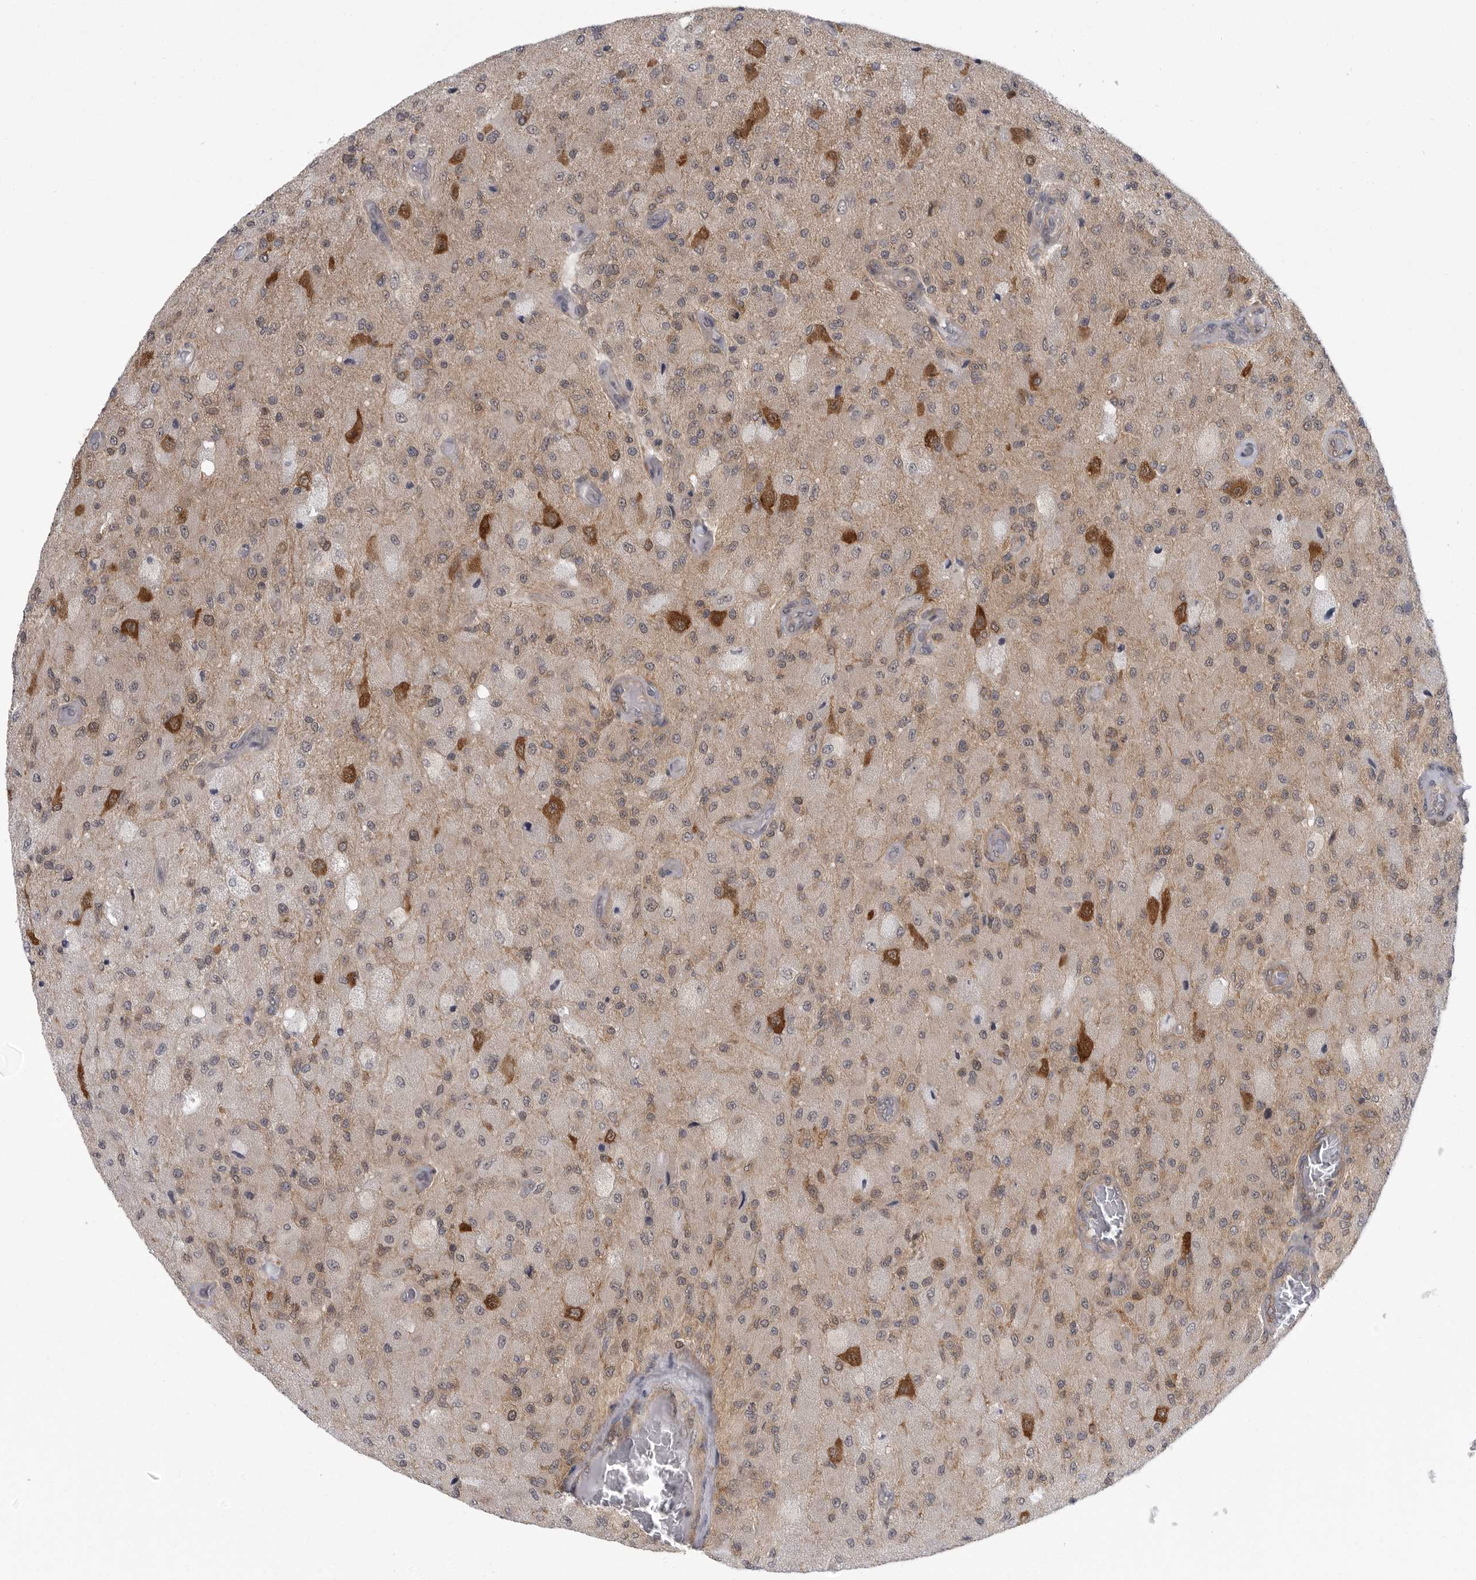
{"staining": {"intensity": "negative", "quantity": "none", "location": "none"}, "tissue": "glioma", "cell_type": "Tumor cells", "image_type": "cancer", "snomed": [{"axis": "morphology", "description": "Normal tissue, NOS"}, {"axis": "morphology", "description": "Glioma, malignant, High grade"}, {"axis": "topography", "description": "Cerebral cortex"}], "caption": "An IHC photomicrograph of glioma is shown. There is no staining in tumor cells of glioma.", "gene": "CACYBP", "patient": {"sex": "male", "age": 77}}